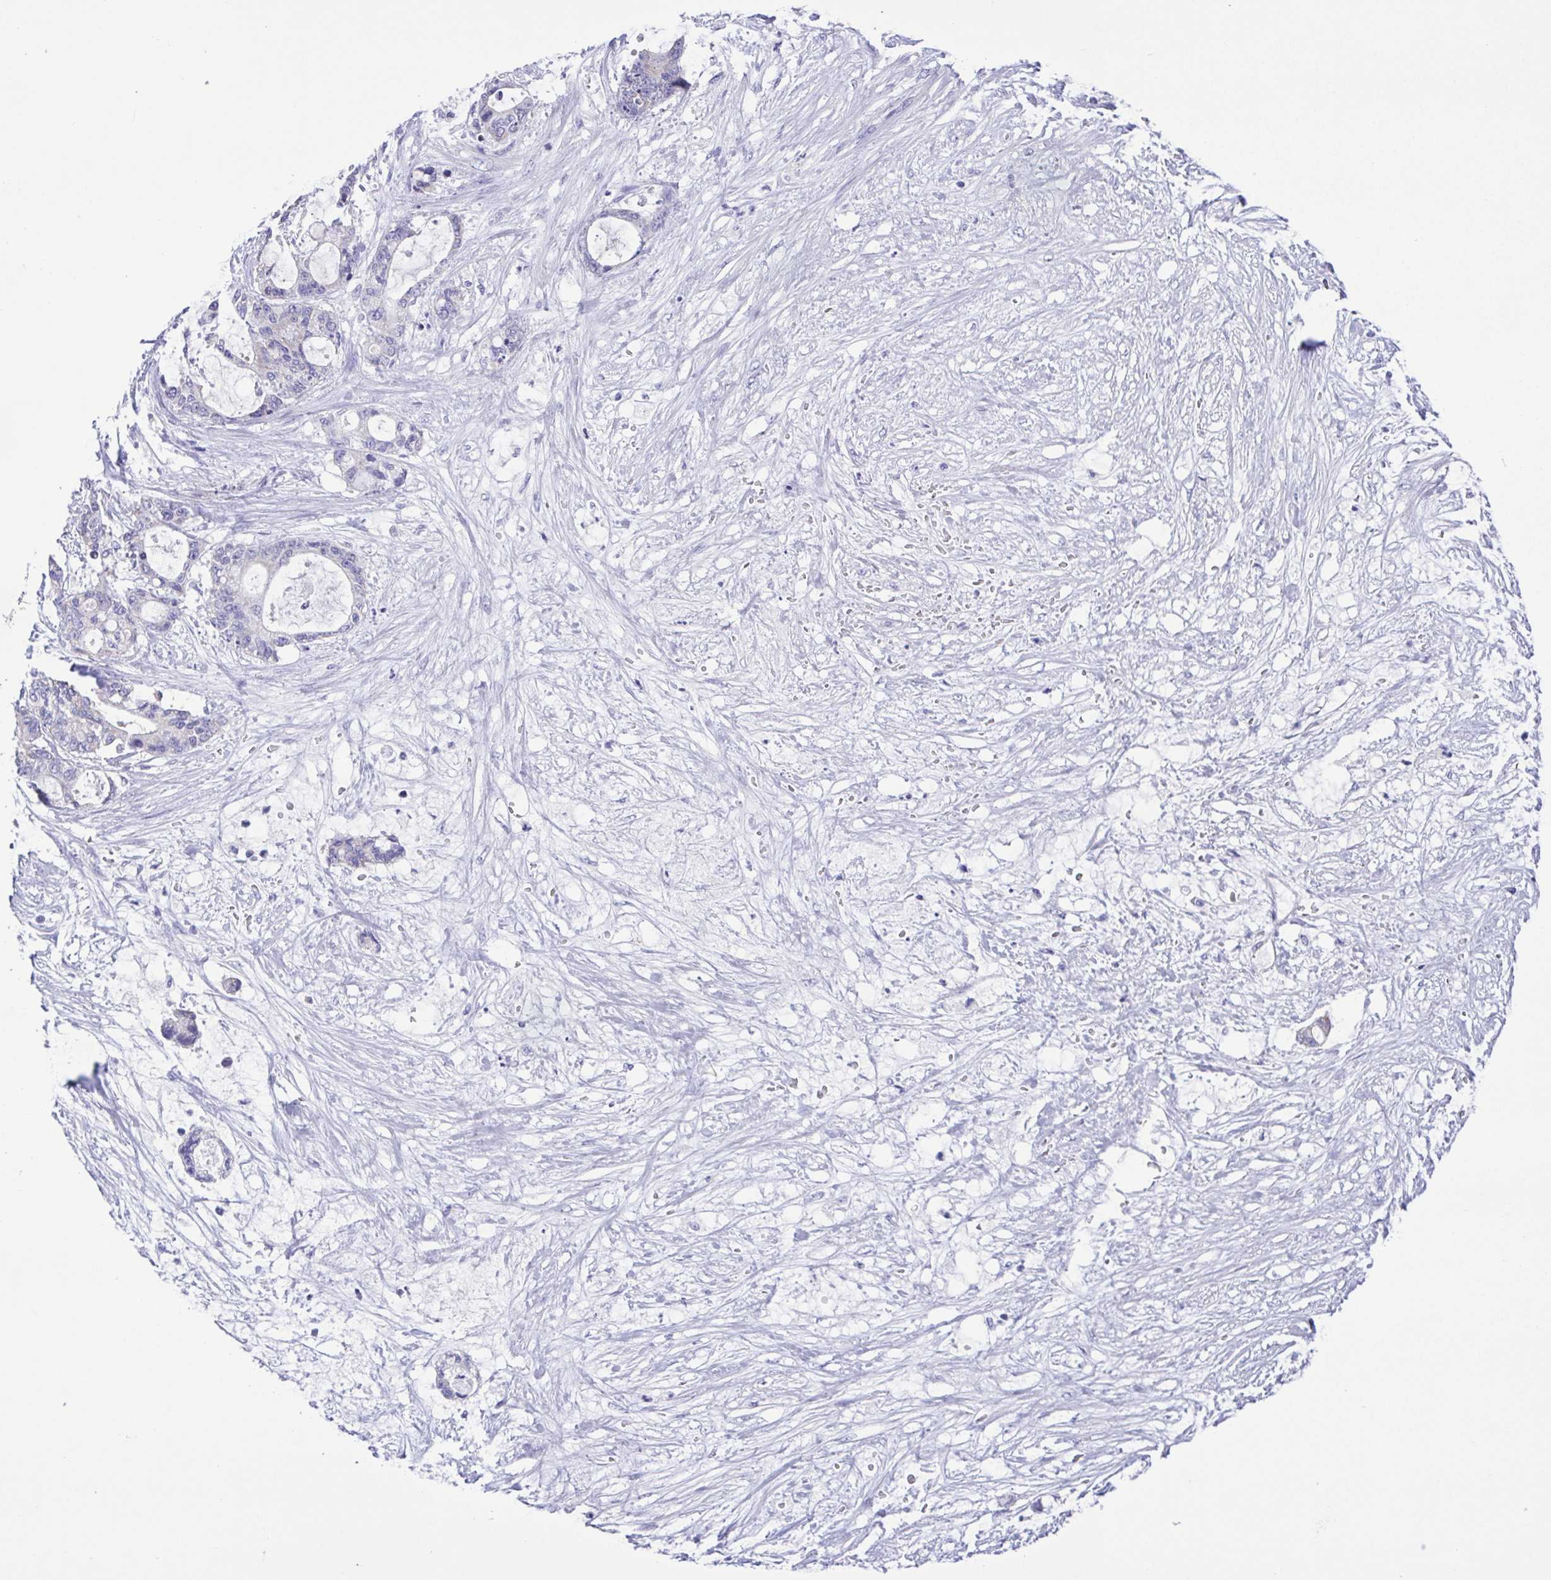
{"staining": {"intensity": "negative", "quantity": "none", "location": "none"}, "tissue": "liver cancer", "cell_type": "Tumor cells", "image_type": "cancer", "snomed": [{"axis": "morphology", "description": "Normal tissue, NOS"}, {"axis": "morphology", "description": "Cholangiocarcinoma"}, {"axis": "topography", "description": "Liver"}, {"axis": "topography", "description": "Peripheral nerve tissue"}], "caption": "Immunohistochemistry micrograph of liver cholangiocarcinoma stained for a protein (brown), which demonstrates no staining in tumor cells.", "gene": "CD72", "patient": {"sex": "female", "age": 73}}